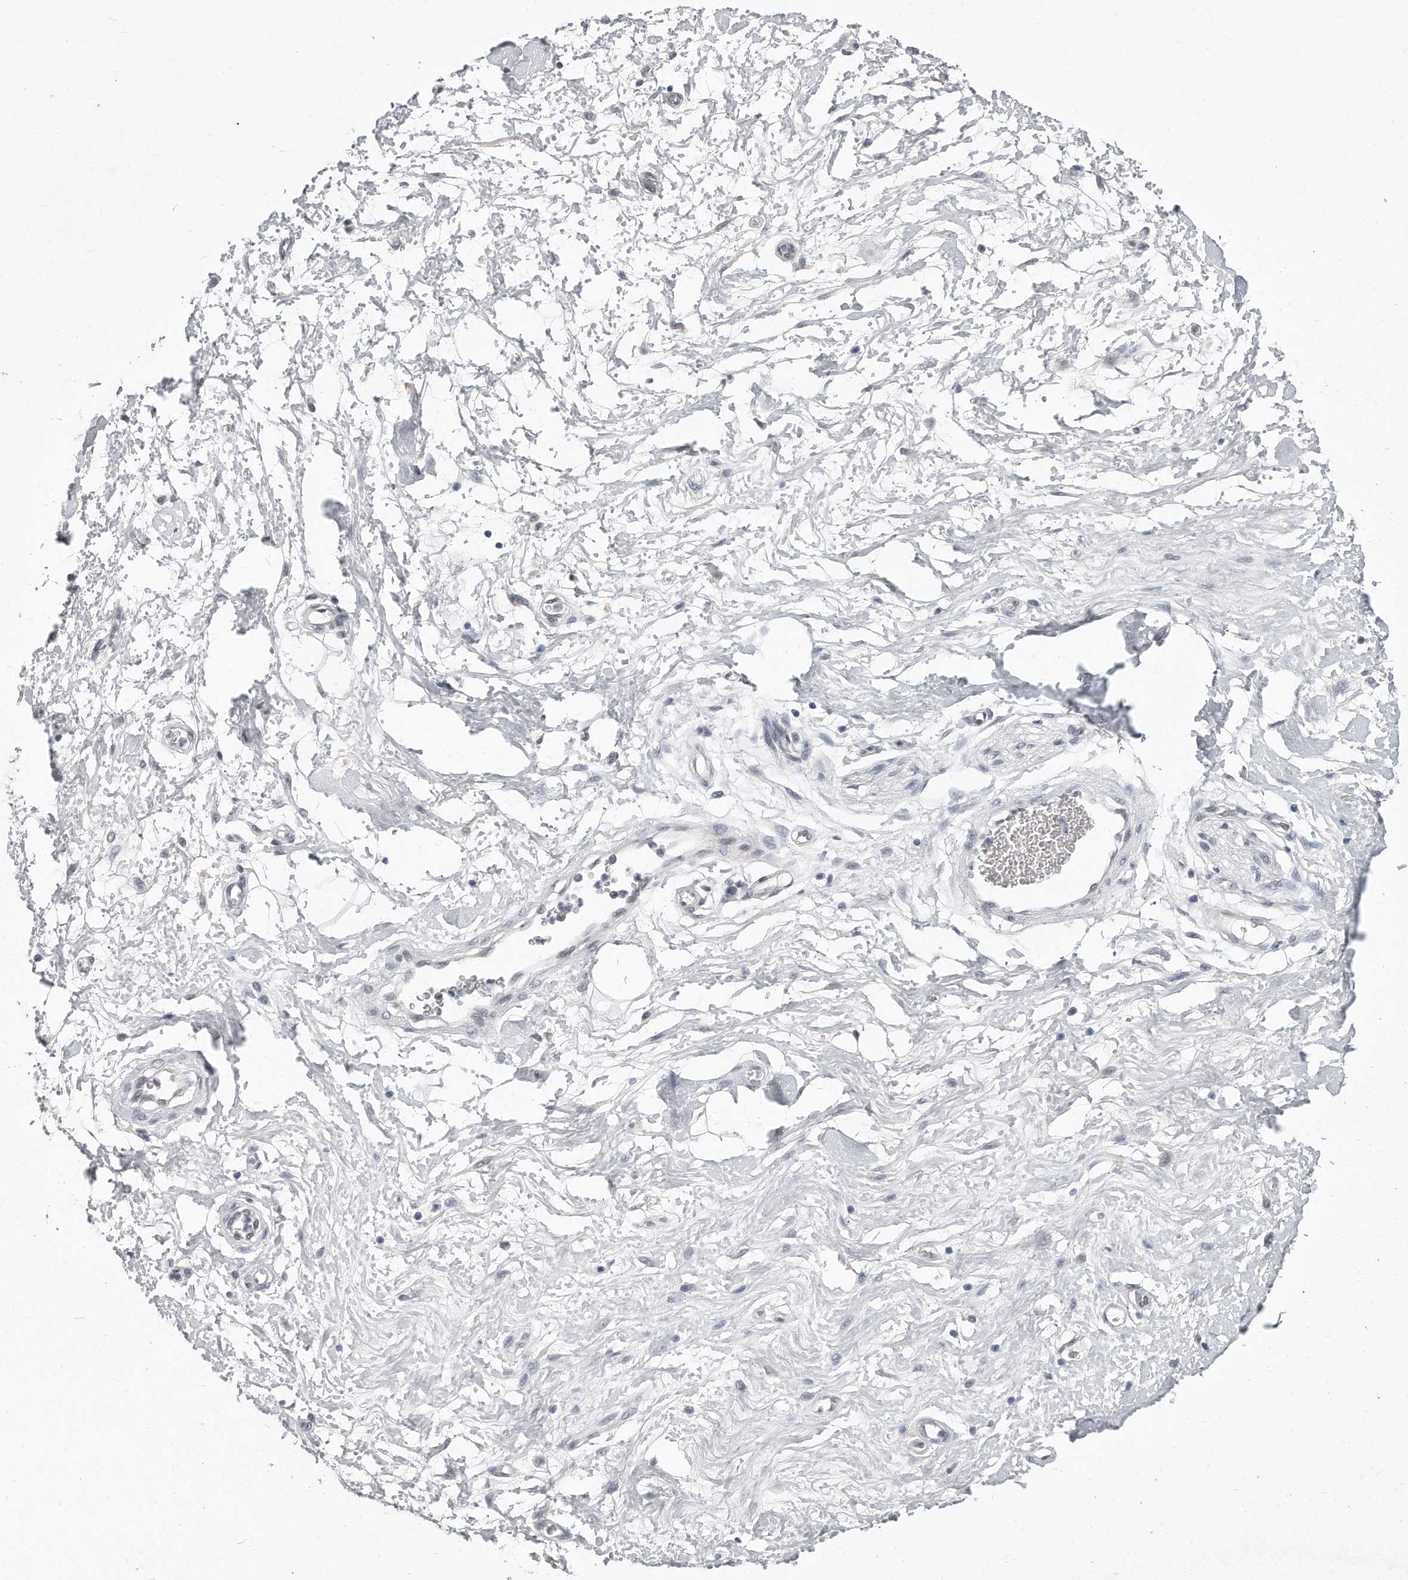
{"staining": {"intensity": "negative", "quantity": "none", "location": "none"}, "tissue": "adipose tissue", "cell_type": "Adipocytes", "image_type": "normal", "snomed": [{"axis": "morphology", "description": "Normal tissue, NOS"}, {"axis": "morphology", "description": "Adenocarcinoma, NOS"}, {"axis": "topography", "description": "Pancreas"}, {"axis": "topography", "description": "Peripheral nerve tissue"}], "caption": "IHC of normal adipose tissue exhibits no expression in adipocytes. (Stains: DAB immunohistochemistry (IHC) with hematoxylin counter stain, Microscopy: brightfield microscopy at high magnification).", "gene": "CTBP2", "patient": {"sex": "male", "age": 59}}